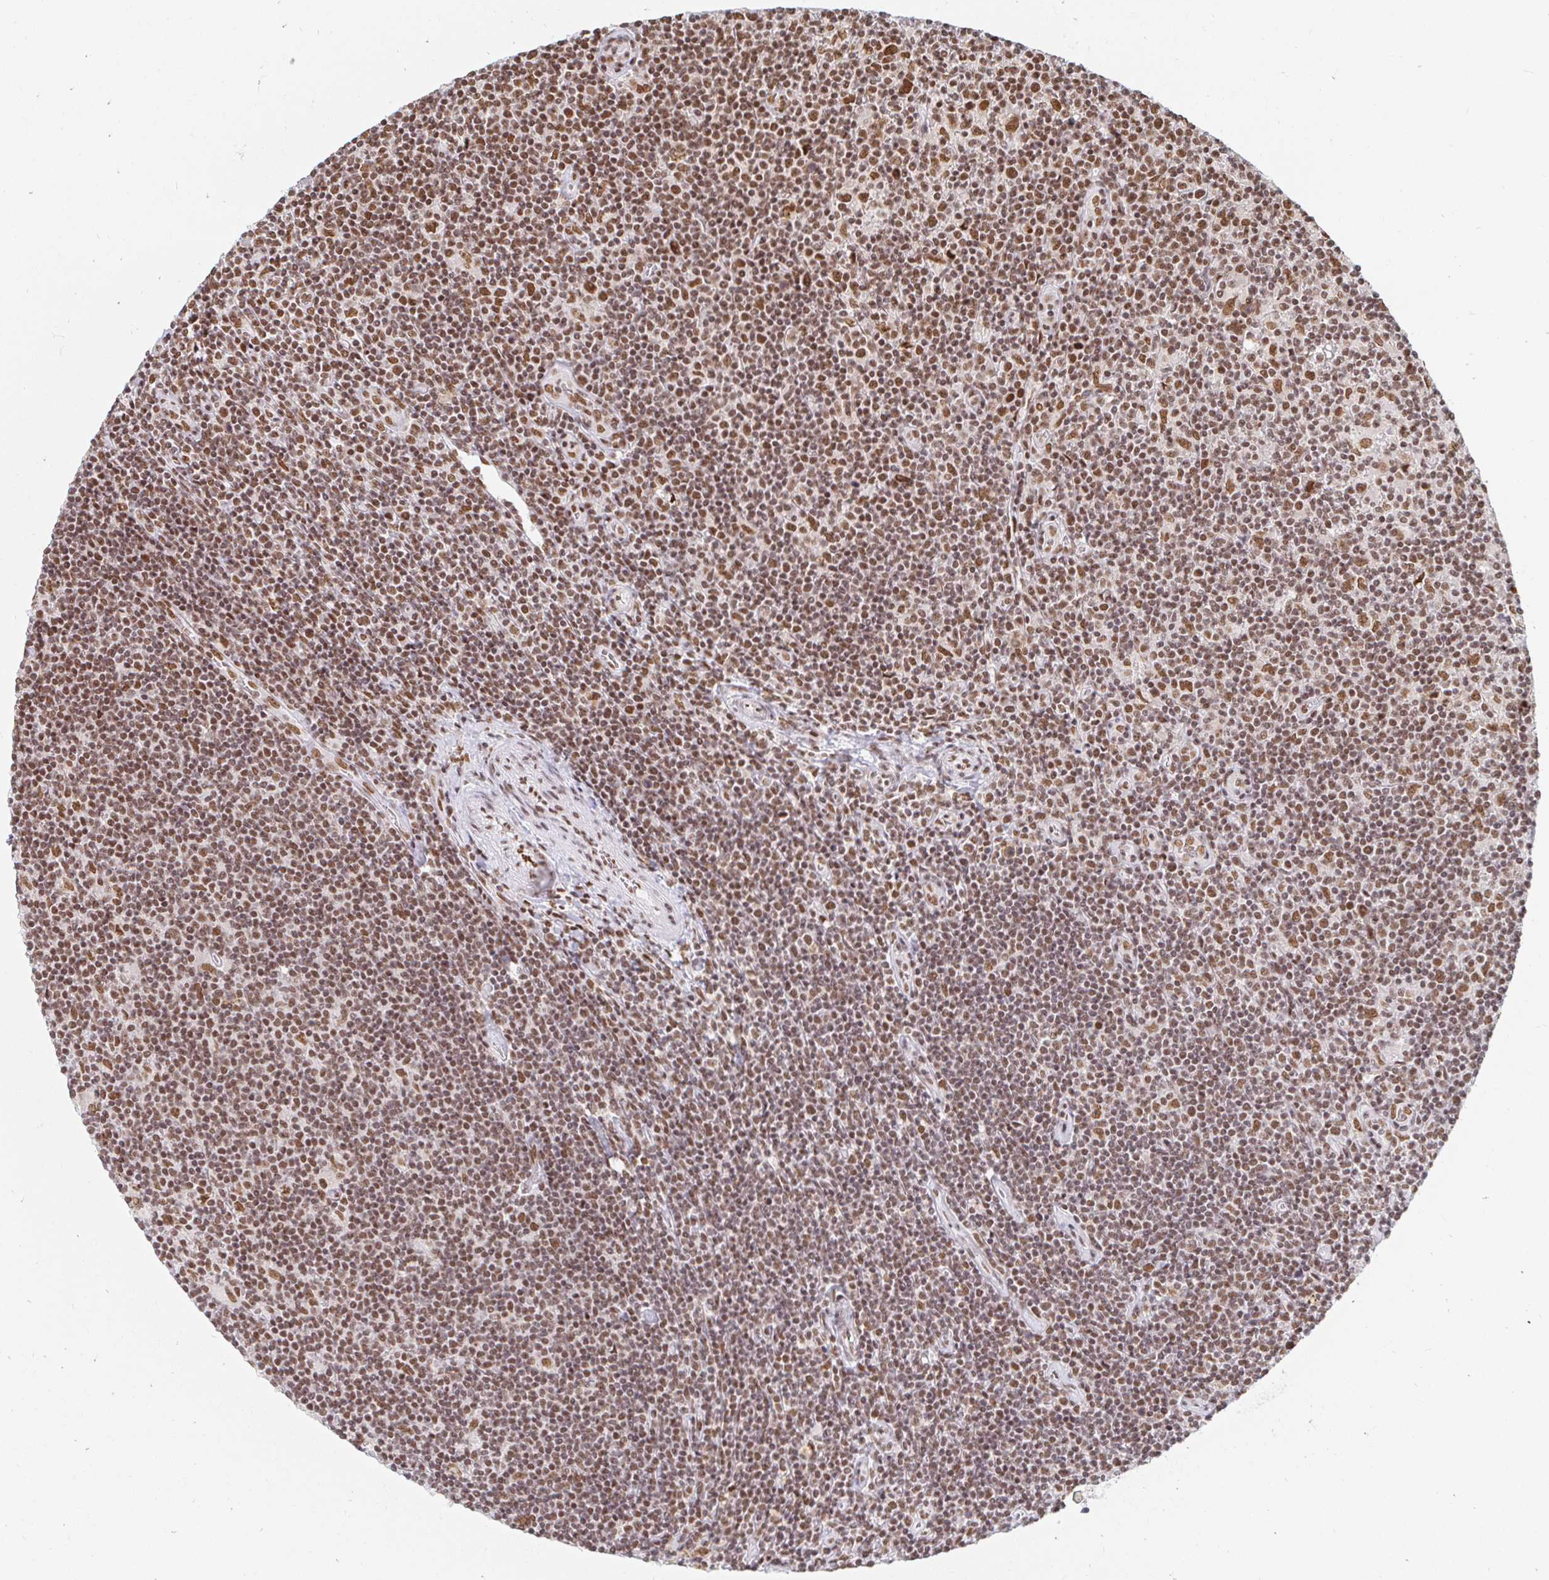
{"staining": {"intensity": "moderate", "quantity": ">75%", "location": "nuclear"}, "tissue": "lymphoma", "cell_type": "Tumor cells", "image_type": "cancer", "snomed": [{"axis": "morphology", "description": "Hodgkin's disease, NOS"}, {"axis": "topography", "description": "Lymph node"}], "caption": "Human Hodgkin's disease stained for a protein (brown) displays moderate nuclear positive expression in approximately >75% of tumor cells.", "gene": "RBMX", "patient": {"sex": "male", "age": 40}}